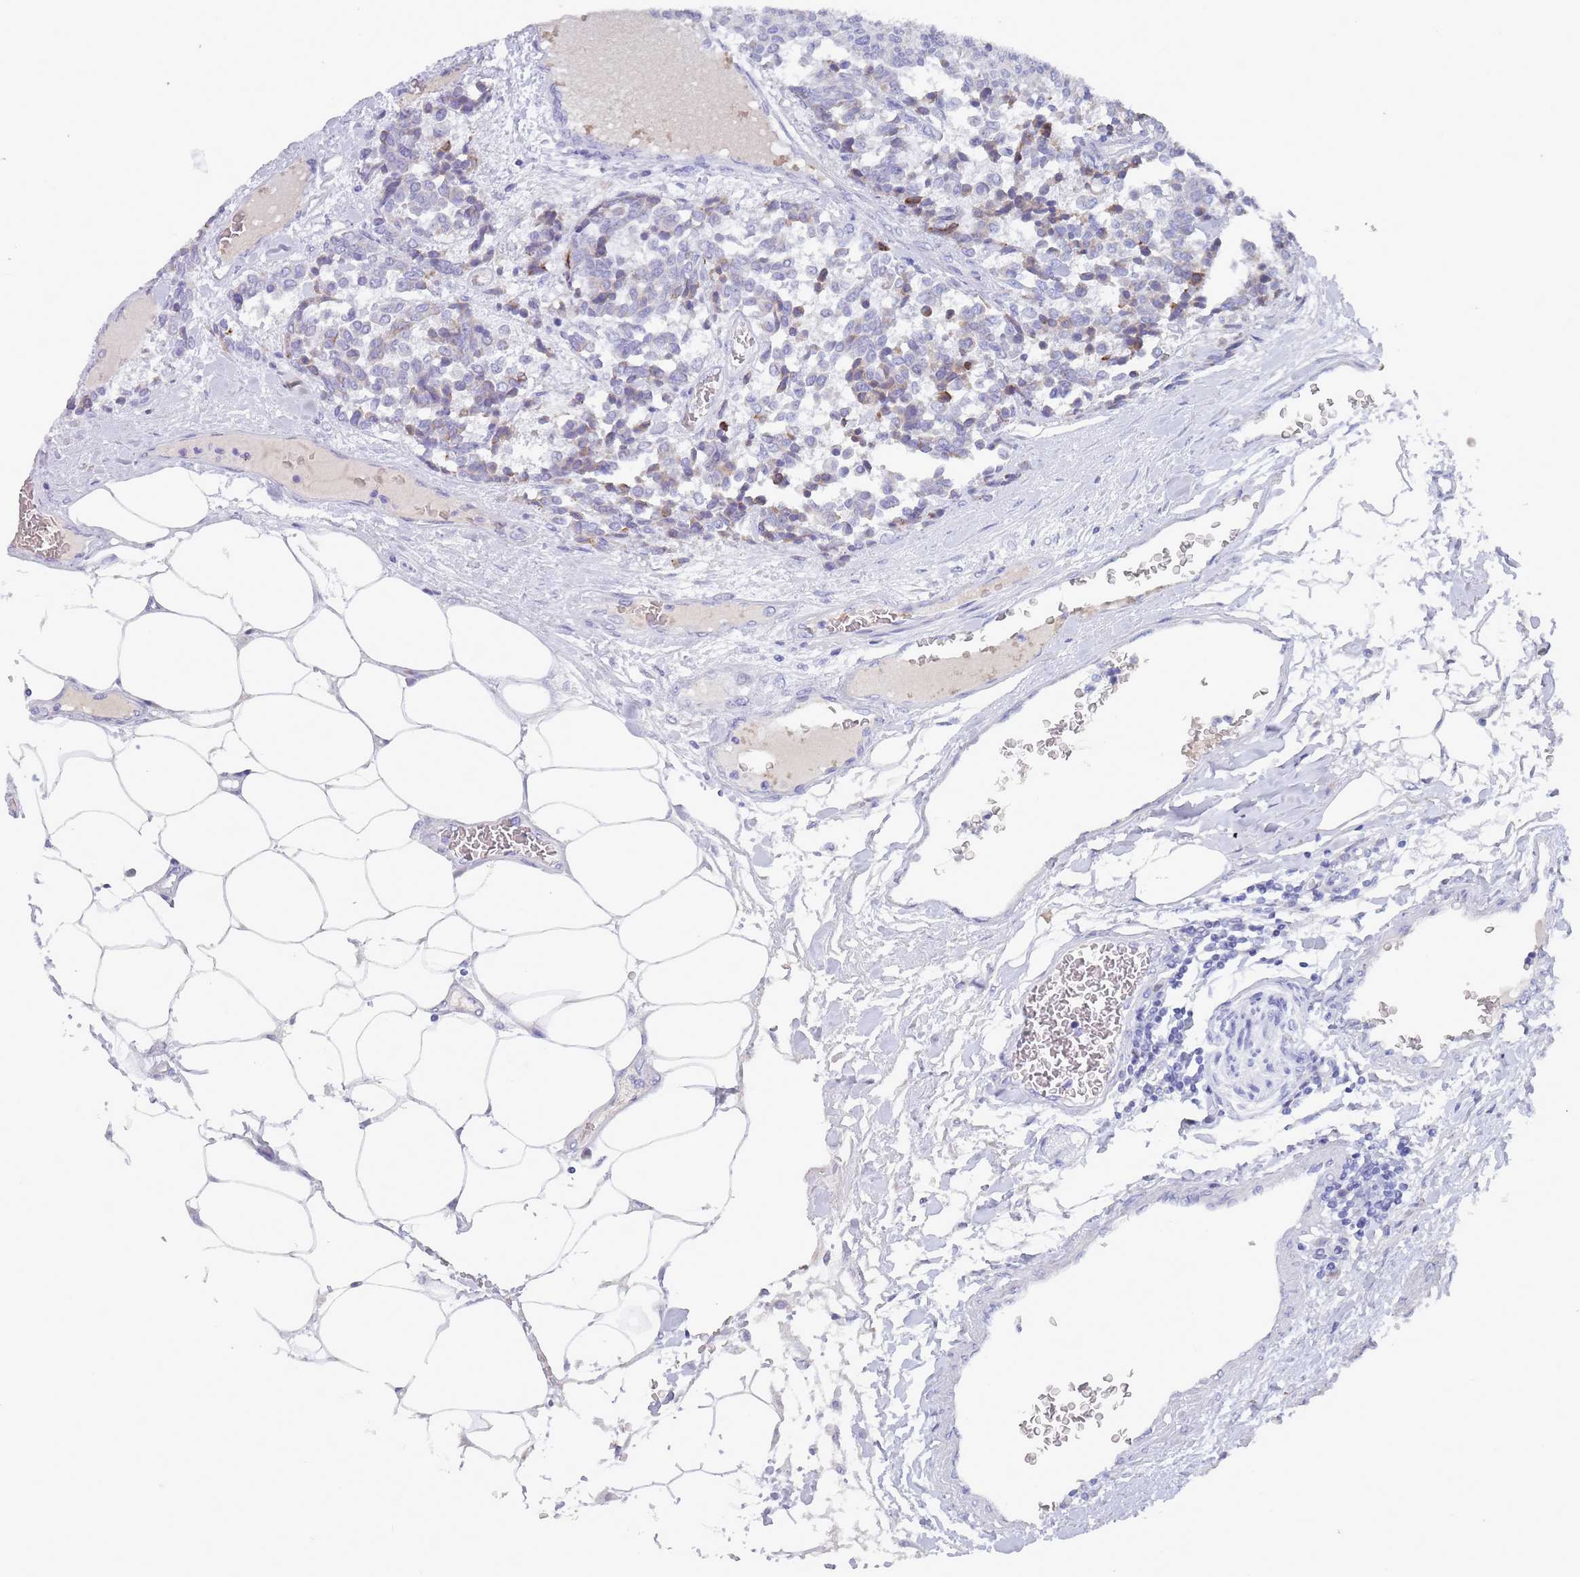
{"staining": {"intensity": "negative", "quantity": "none", "location": "none"}, "tissue": "carcinoid", "cell_type": "Tumor cells", "image_type": "cancer", "snomed": [{"axis": "morphology", "description": "Carcinoid, malignant, NOS"}, {"axis": "topography", "description": "Pancreas"}], "caption": "An image of malignant carcinoid stained for a protein demonstrates no brown staining in tumor cells.", "gene": "ST8SIA5", "patient": {"sex": "female", "age": 54}}